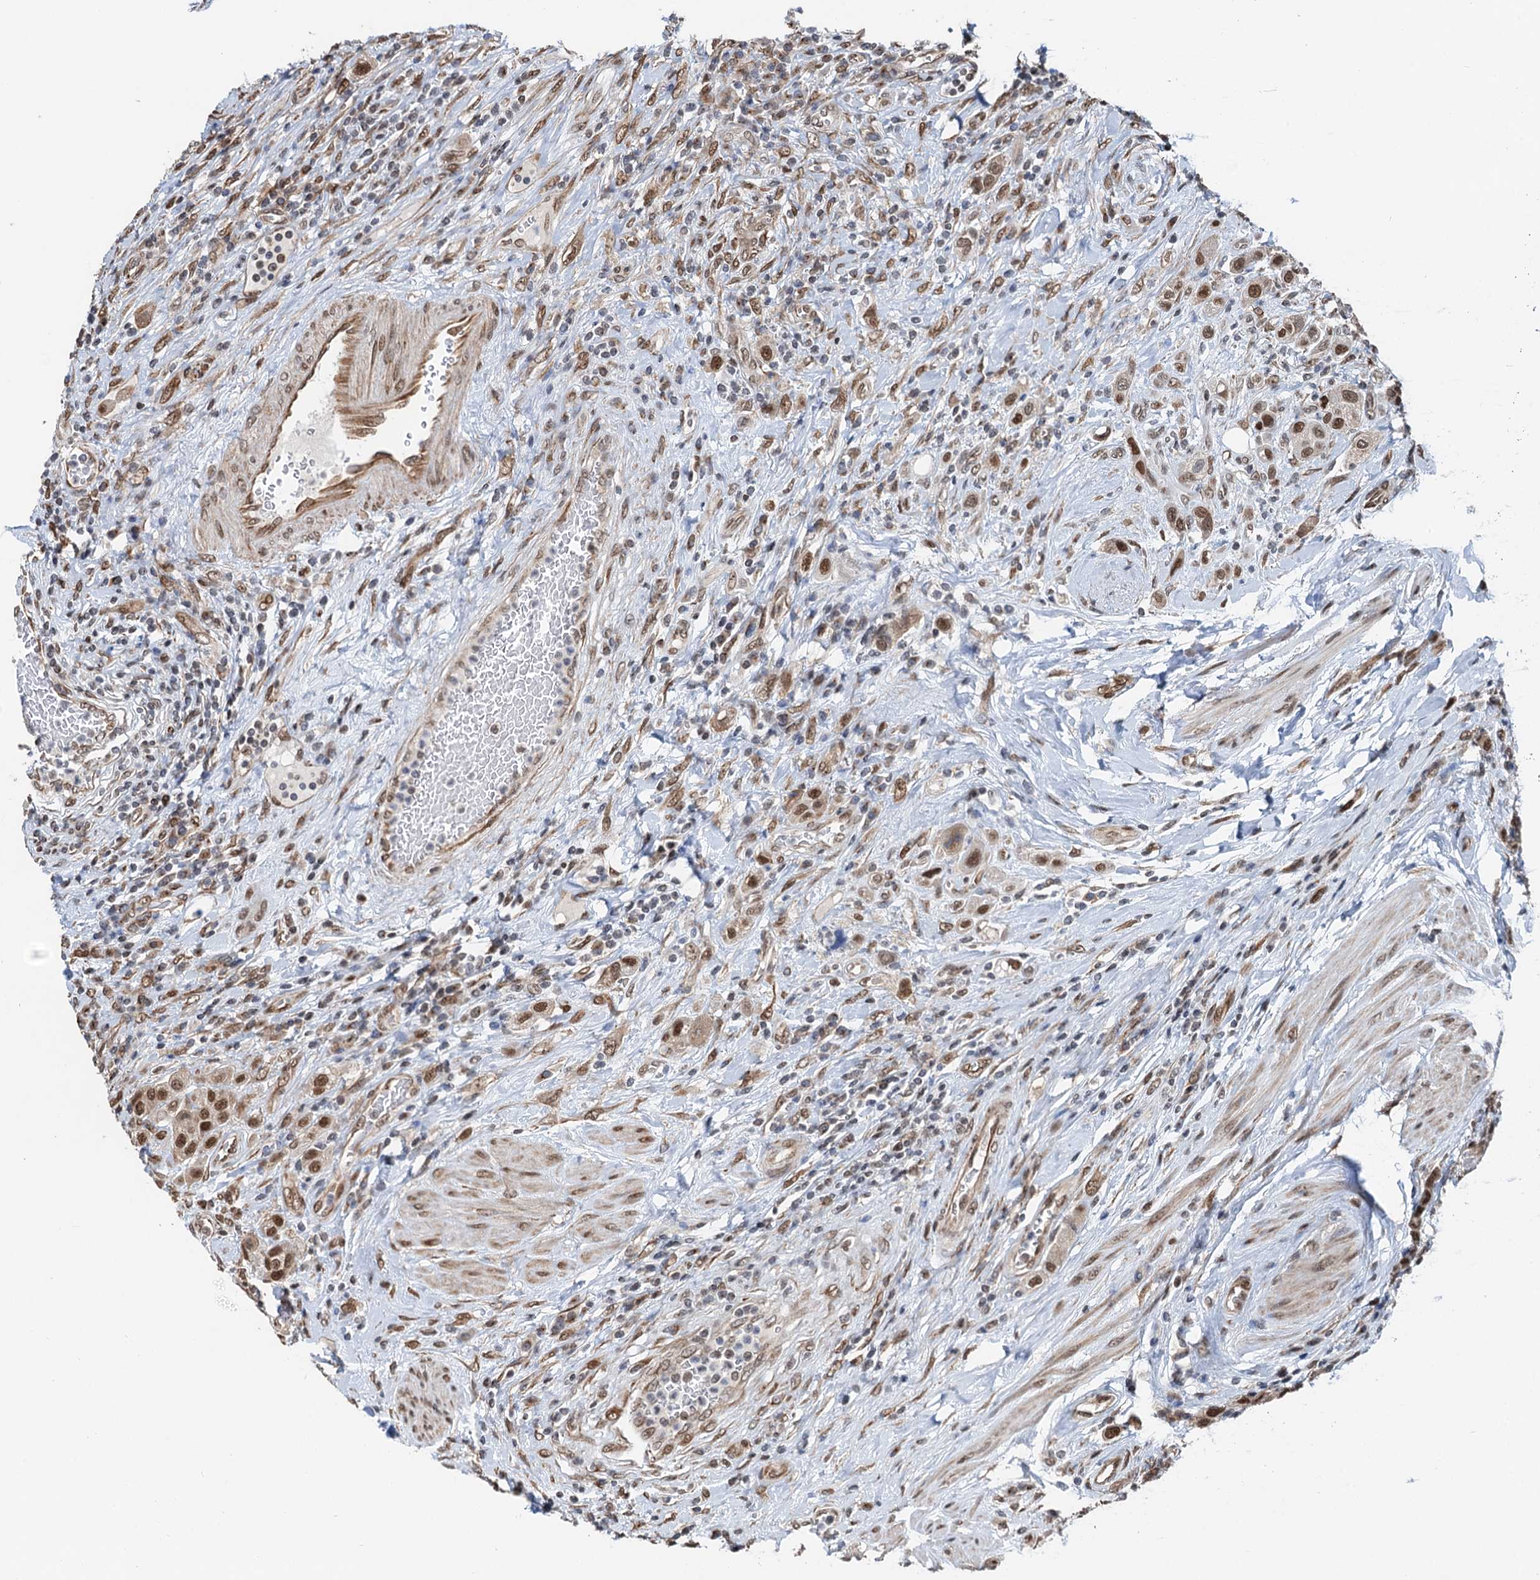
{"staining": {"intensity": "moderate", "quantity": ">75%", "location": "nuclear"}, "tissue": "urothelial cancer", "cell_type": "Tumor cells", "image_type": "cancer", "snomed": [{"axis": "morphology", "description": "Urothelial carcinoma, High grade"}, {"axis": "topography", "description": "Urinary bladder"}], "caption": "High-power microscopy captured an IHC photomicrograph of high-grade urothelial carcinoma, revealing moderate nuclear positivity in about >75% of tumor cells.", "gene": "CFDP1", "patient": {"sex": "male", "age": 50}}